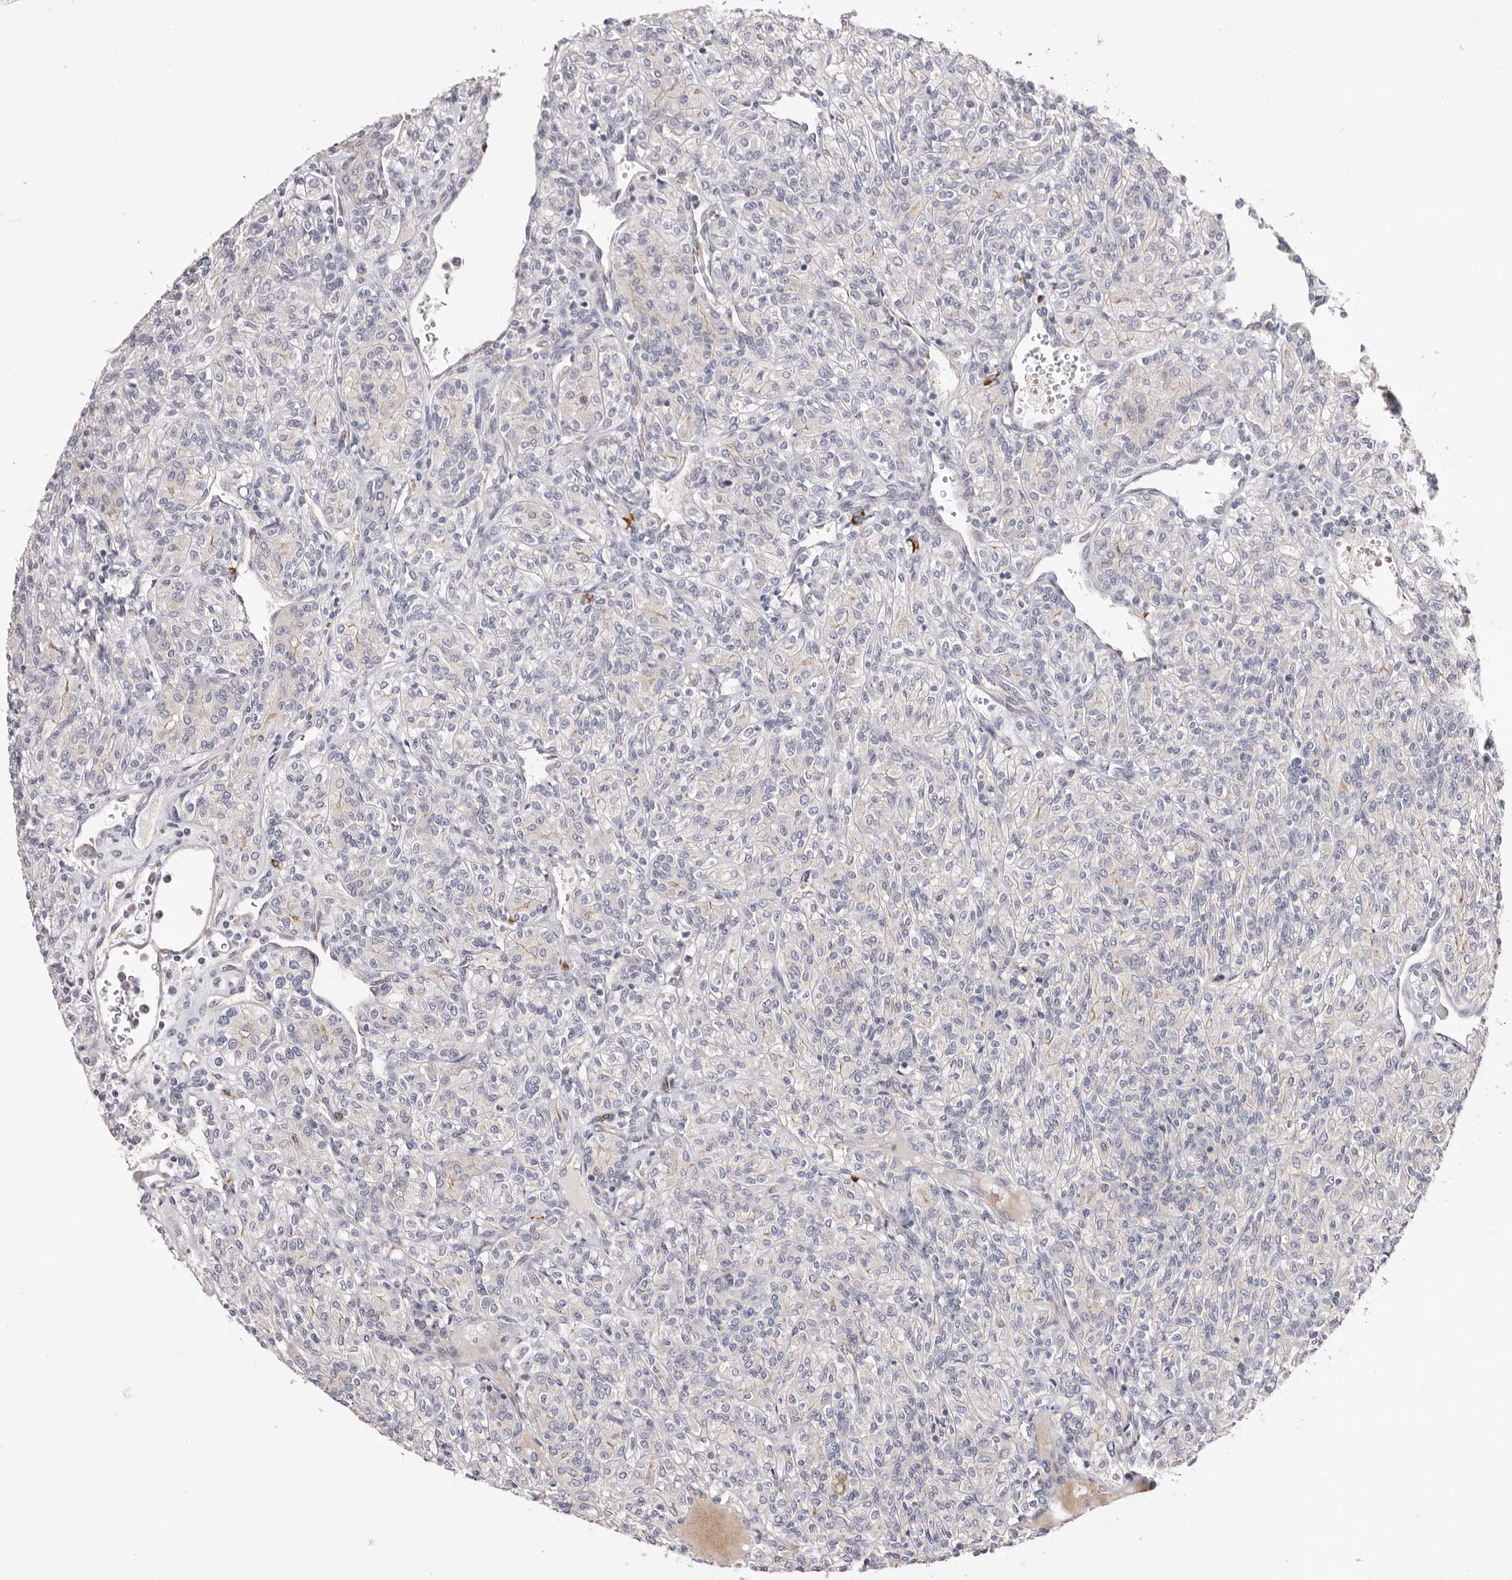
{"staining": {"intensity": "negative", "quantity": "none", "location": "none"}, "tissue": "renal cancer", "cell_type": "Tumor cells", "image_type": "cancer", "snomed": [{"axis": "morphology", "description": "Adenocarcinoma, NOS"}, {"axis": "topography", "description": "Kidney"}], "caption": "Immunohistochemical staining of human renal cancer (adenocarcinoma) shows no significant expression in tumor cells.", "gene": "USH1C", "patient": {"sex": "male", "age": 77}}